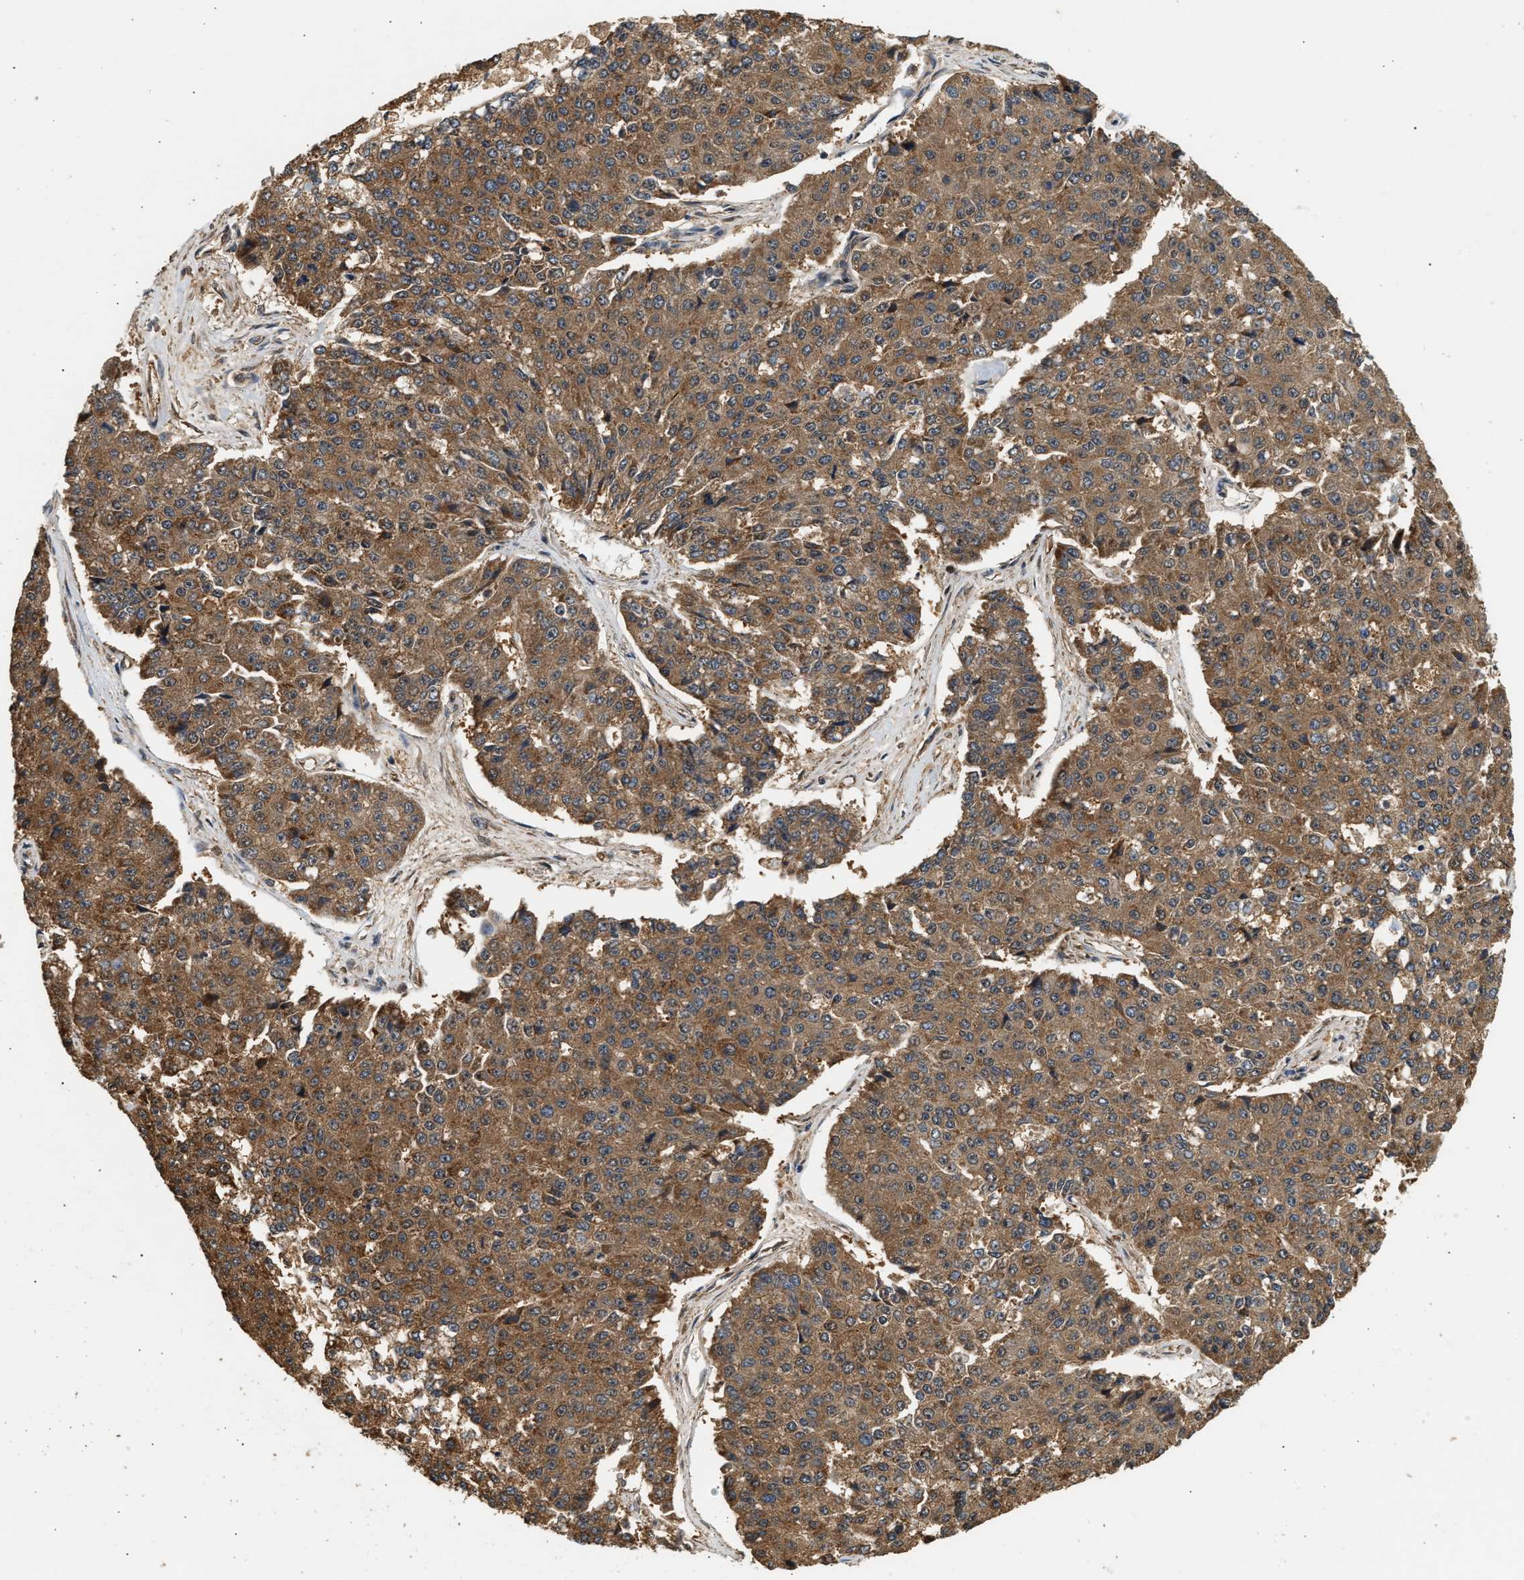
{"staining": {"intensity": "strong", "quantity": ">75%", "location": "cytoplasmic/membranous"}, "tissue": "pancreatic cancer", "cell_type": "Tumor cells", "image_type": "cancer", "snomed": [{"axis": "morphology", "description": "Adenocarcinoma, NOS"}, {"axis": "topography", "description": "Pancreas"}], "caption": "The image displays a brown stain indicating the presence of a protein in the cytoplasmic/membranous of tumor cells in pancreatic cancer (adenocarcinoma).", "gene": "DUSP14", "patient": {"sex": "male", "age": 50}}